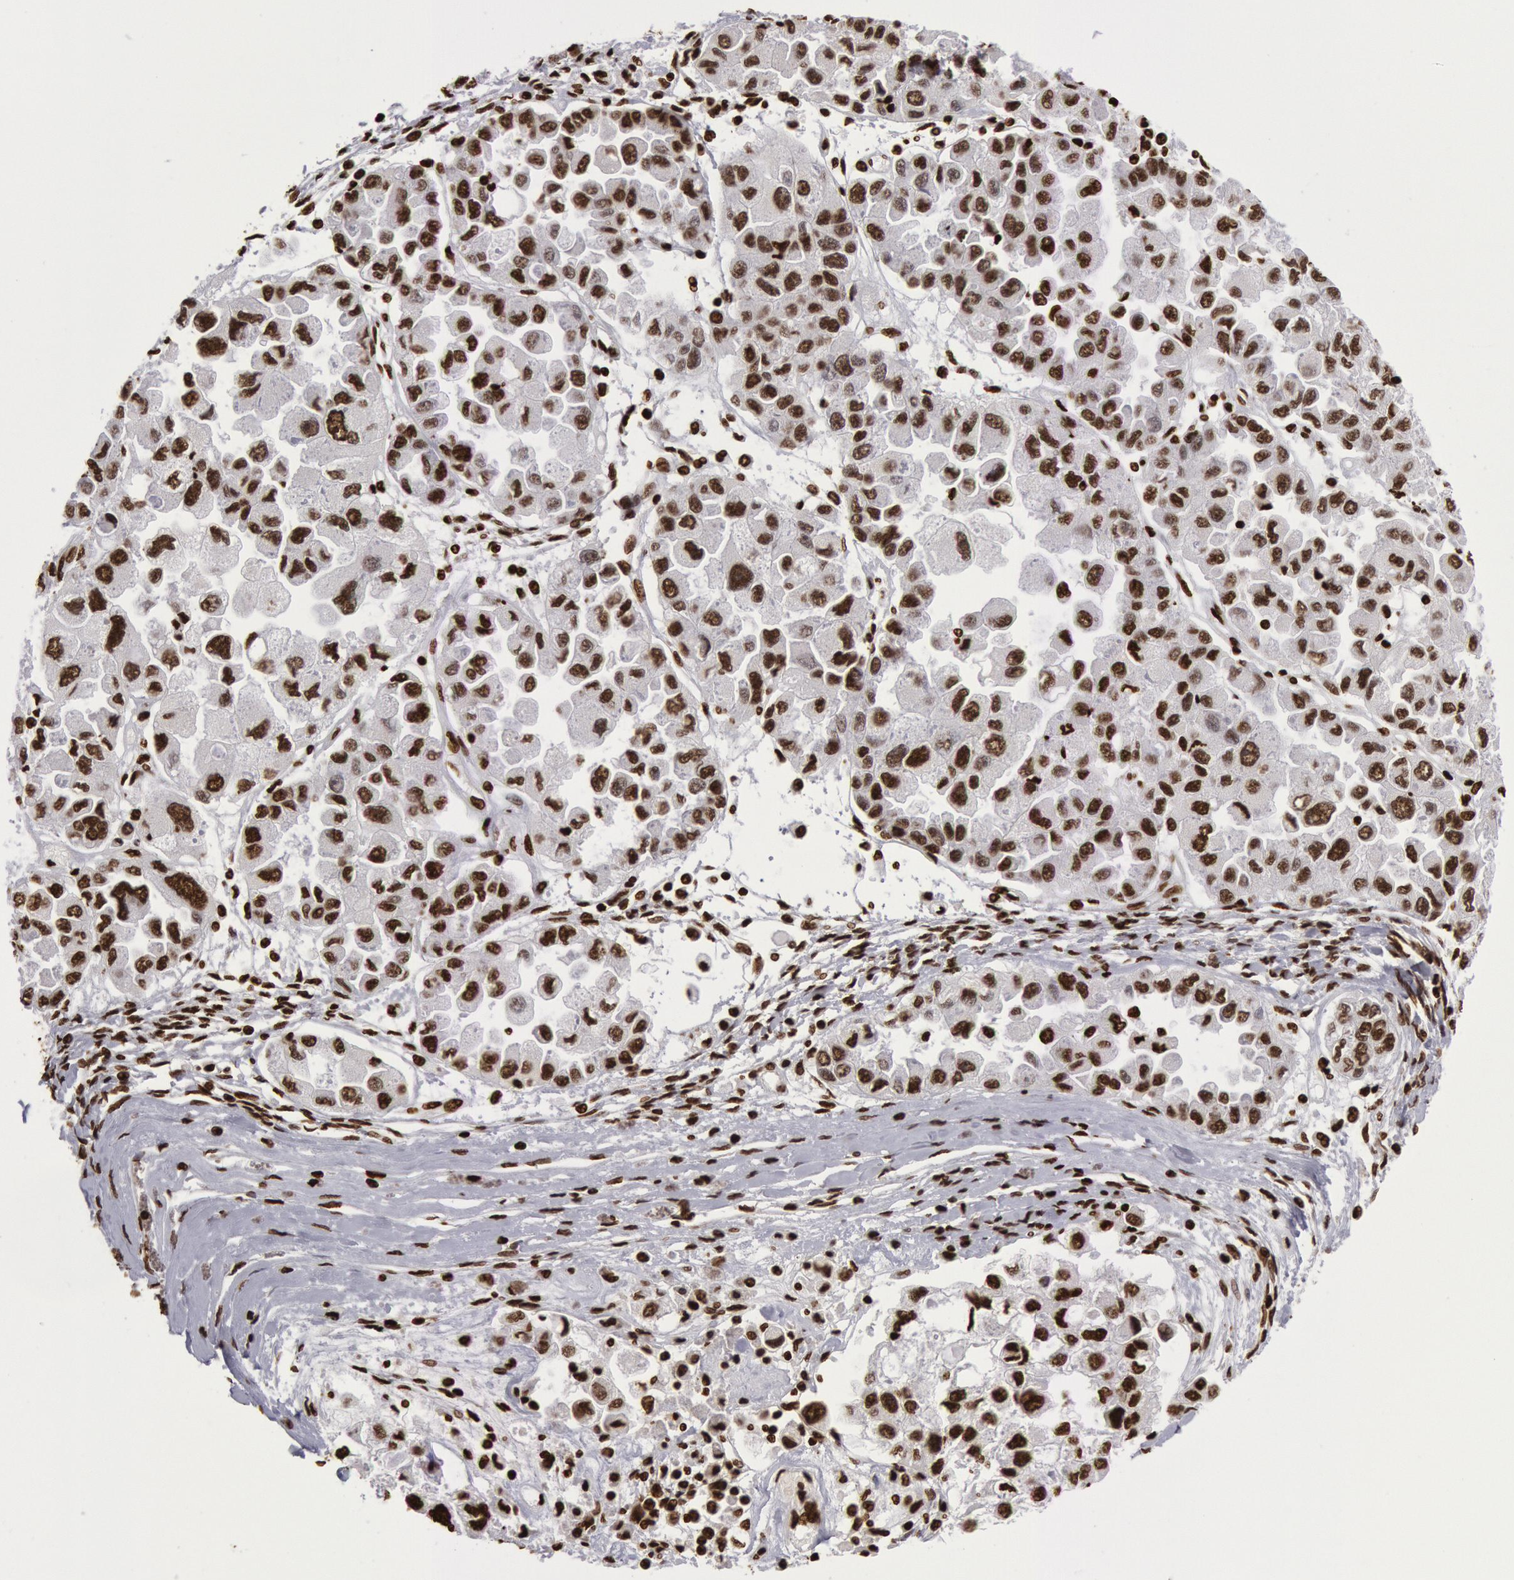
{"staining": {"intensity": "strong", "quantity": ">75%", "location": "nuclear"}, "tissue": "ovarian cancer", "cell_type": "Tumor cells", "image_type": "cancer", "snomed": [{"axis": "morphology", "description": "Cystadenocarcinoma, serous, NOS"}, {"axis": "topography", "description": "Ovary"}], "caption": "Strong nuclear positivity is present in about >75% of tumor cells in serous cystadenocarcinoma (ovarian). The staining was performed using DAB, with brown indicating positive protein expression. Nuclei are stained blue with hematoxylin.", "gene": "H3-4", "patient": {"sex": "female", "age": 84}}